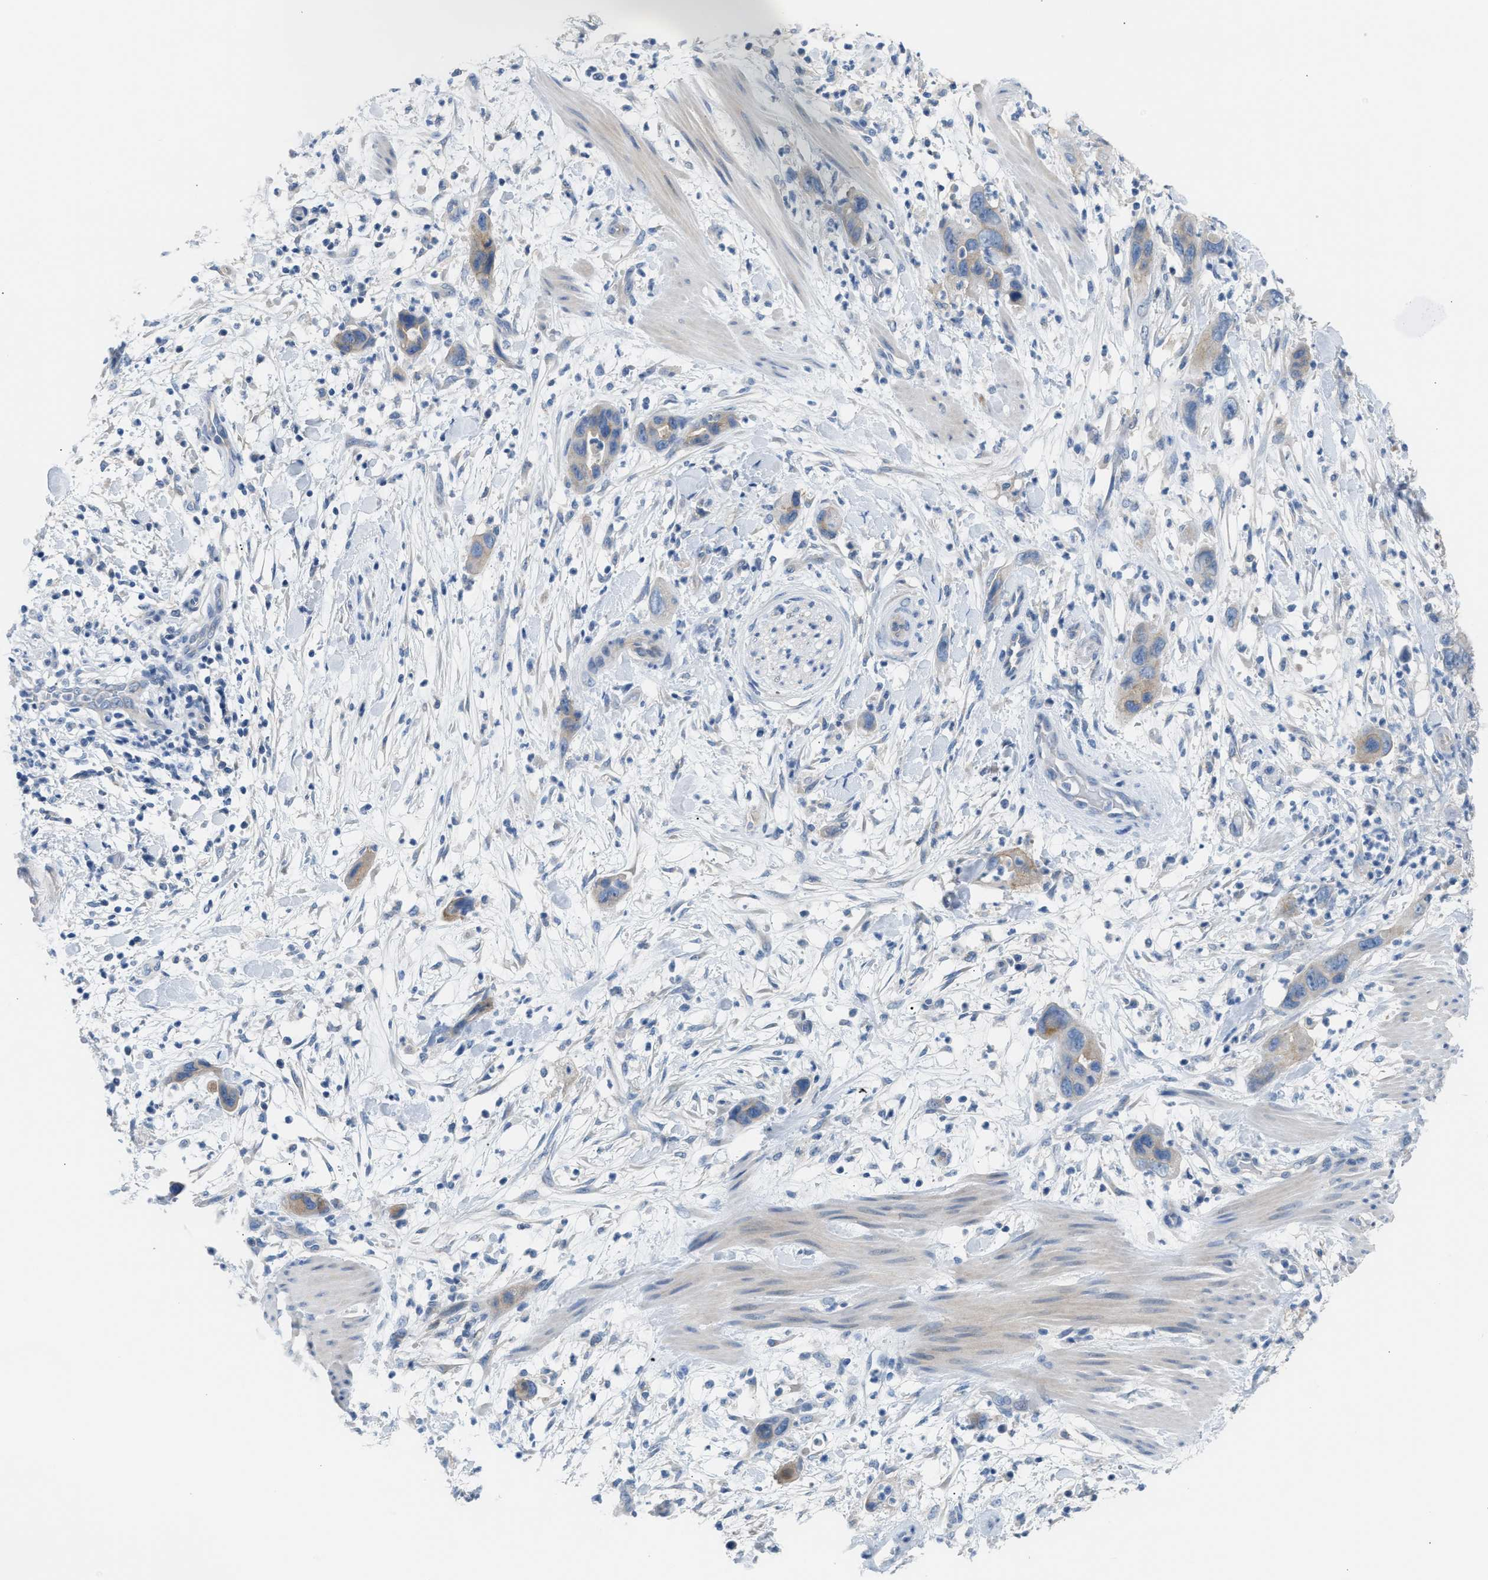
{"staining": {"intensity": "weak", "quantity": "<25%", "location": "cytoplasmic/membranous"}, "tissue": "pancreatic cancer", "cell_type": "Tumor cells", "image_type": "cancer", "snomed": [{"axis": "morphology", "description": "Adenocarcinoma, NOS"}, {"axis": "topography", "description": "Pancreas"}], "caption": "Immunohistochemistry micrograph of neoplastic tissue: pancreatic cancer (adenocarcinoma) stained with DAB (3,3'-diaminobenzidine) reveals no significant protein expression in tumor cells.", "gene": "ERBB2", "patient": {"sex": "female", "age": 71}}